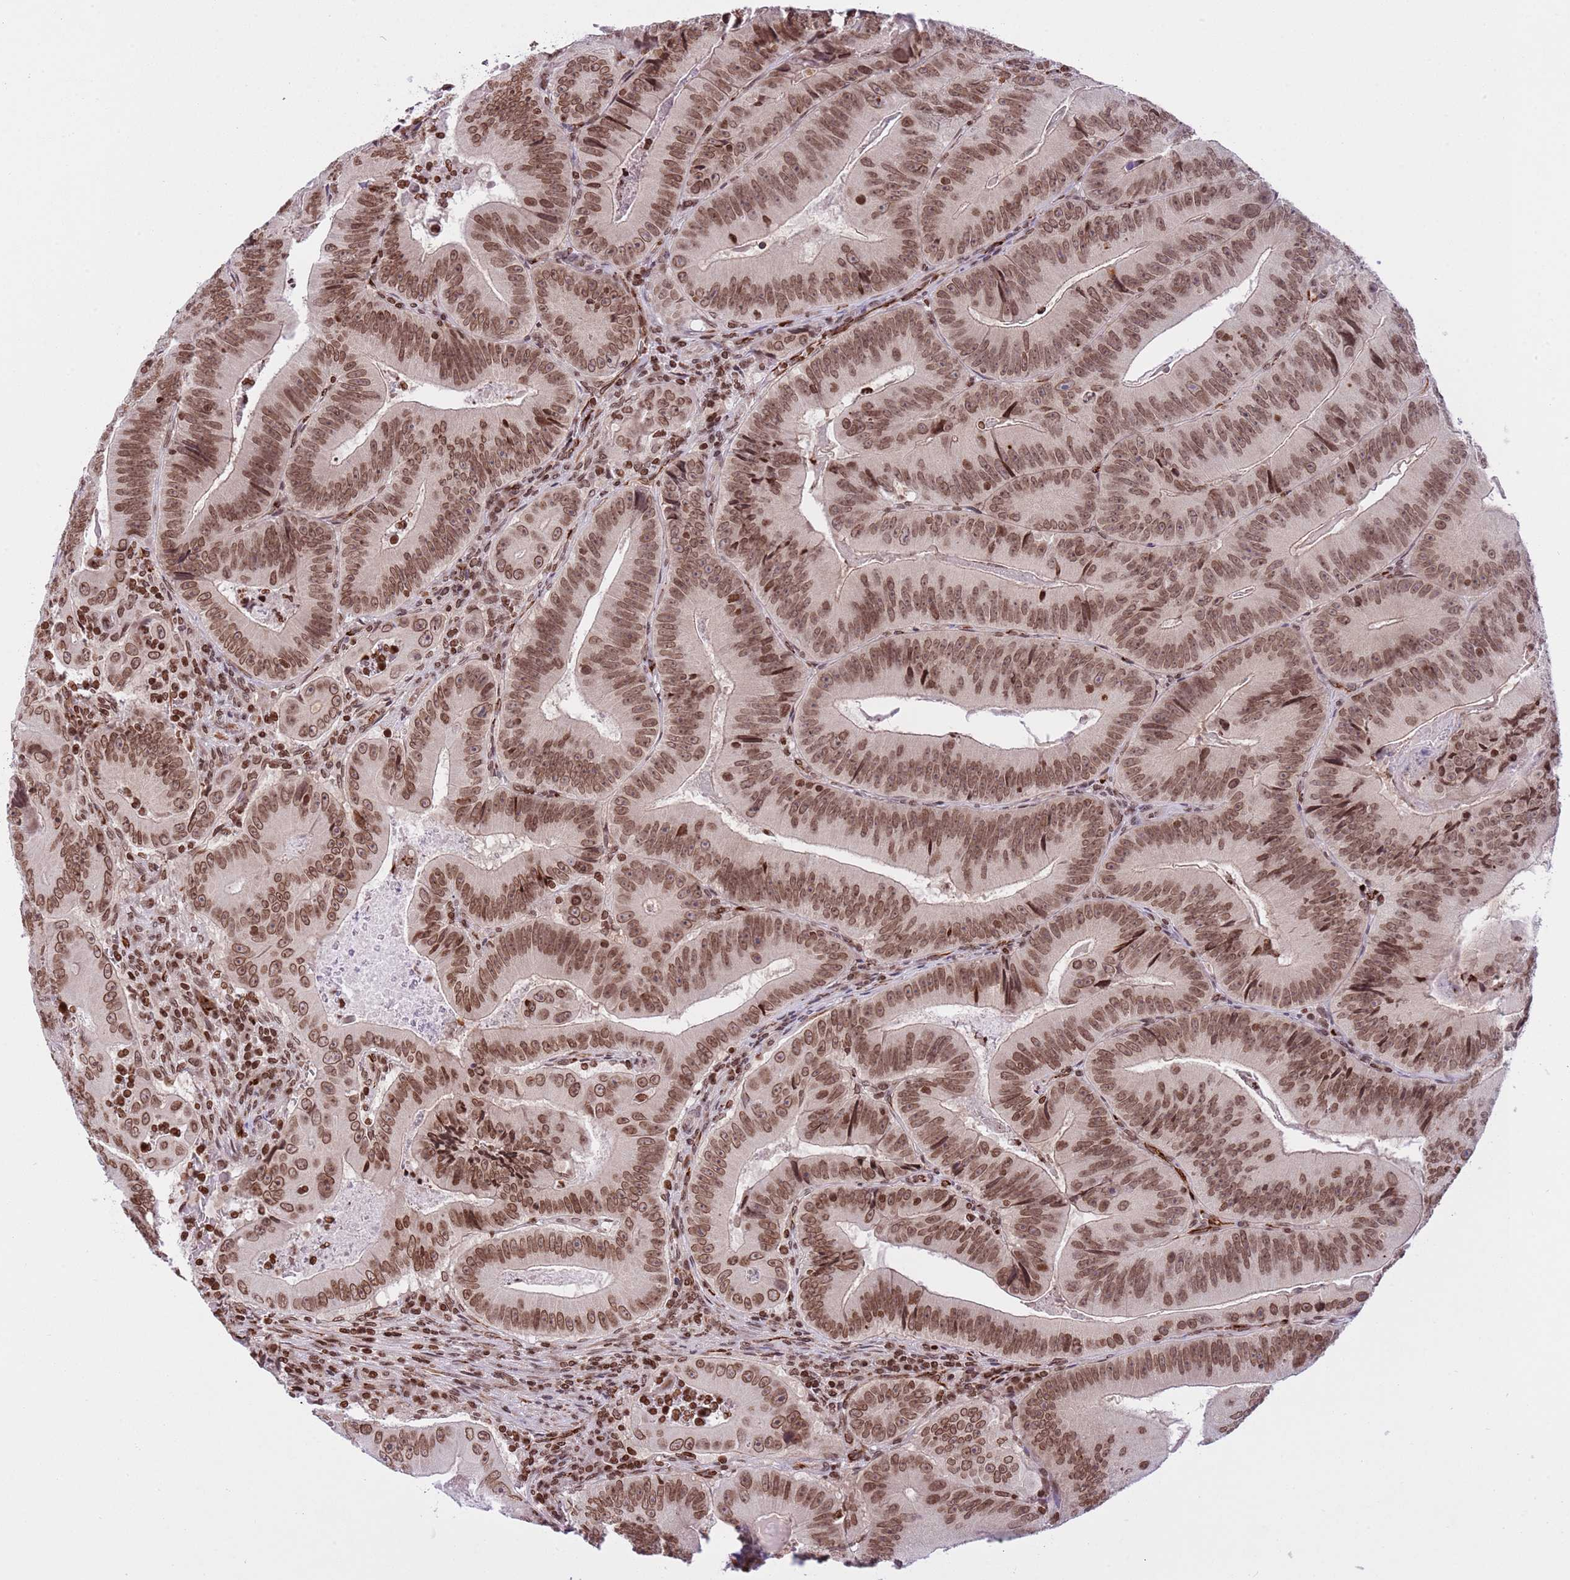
{"staining": {"intensity": "moderate", "quantity": ">75%", "location": "nuclear"}, "tissue": "colorectal cancer", "cell_type": "Tumor cells", "image_type": "cancer", "snomed": [{"axis": "morphology", "description": "Adenocarcinoma, NOS"}, {"axis": "topography", "description": "Colon"}], "caption": "The photomicrograph reveals staining of colorectal adenocarcinoma, revealing moderate nuclear protein positivity (brown color) within tumor cells.", "gene": "NRIP1", "patient": {"sex": "female", "age": 86}}